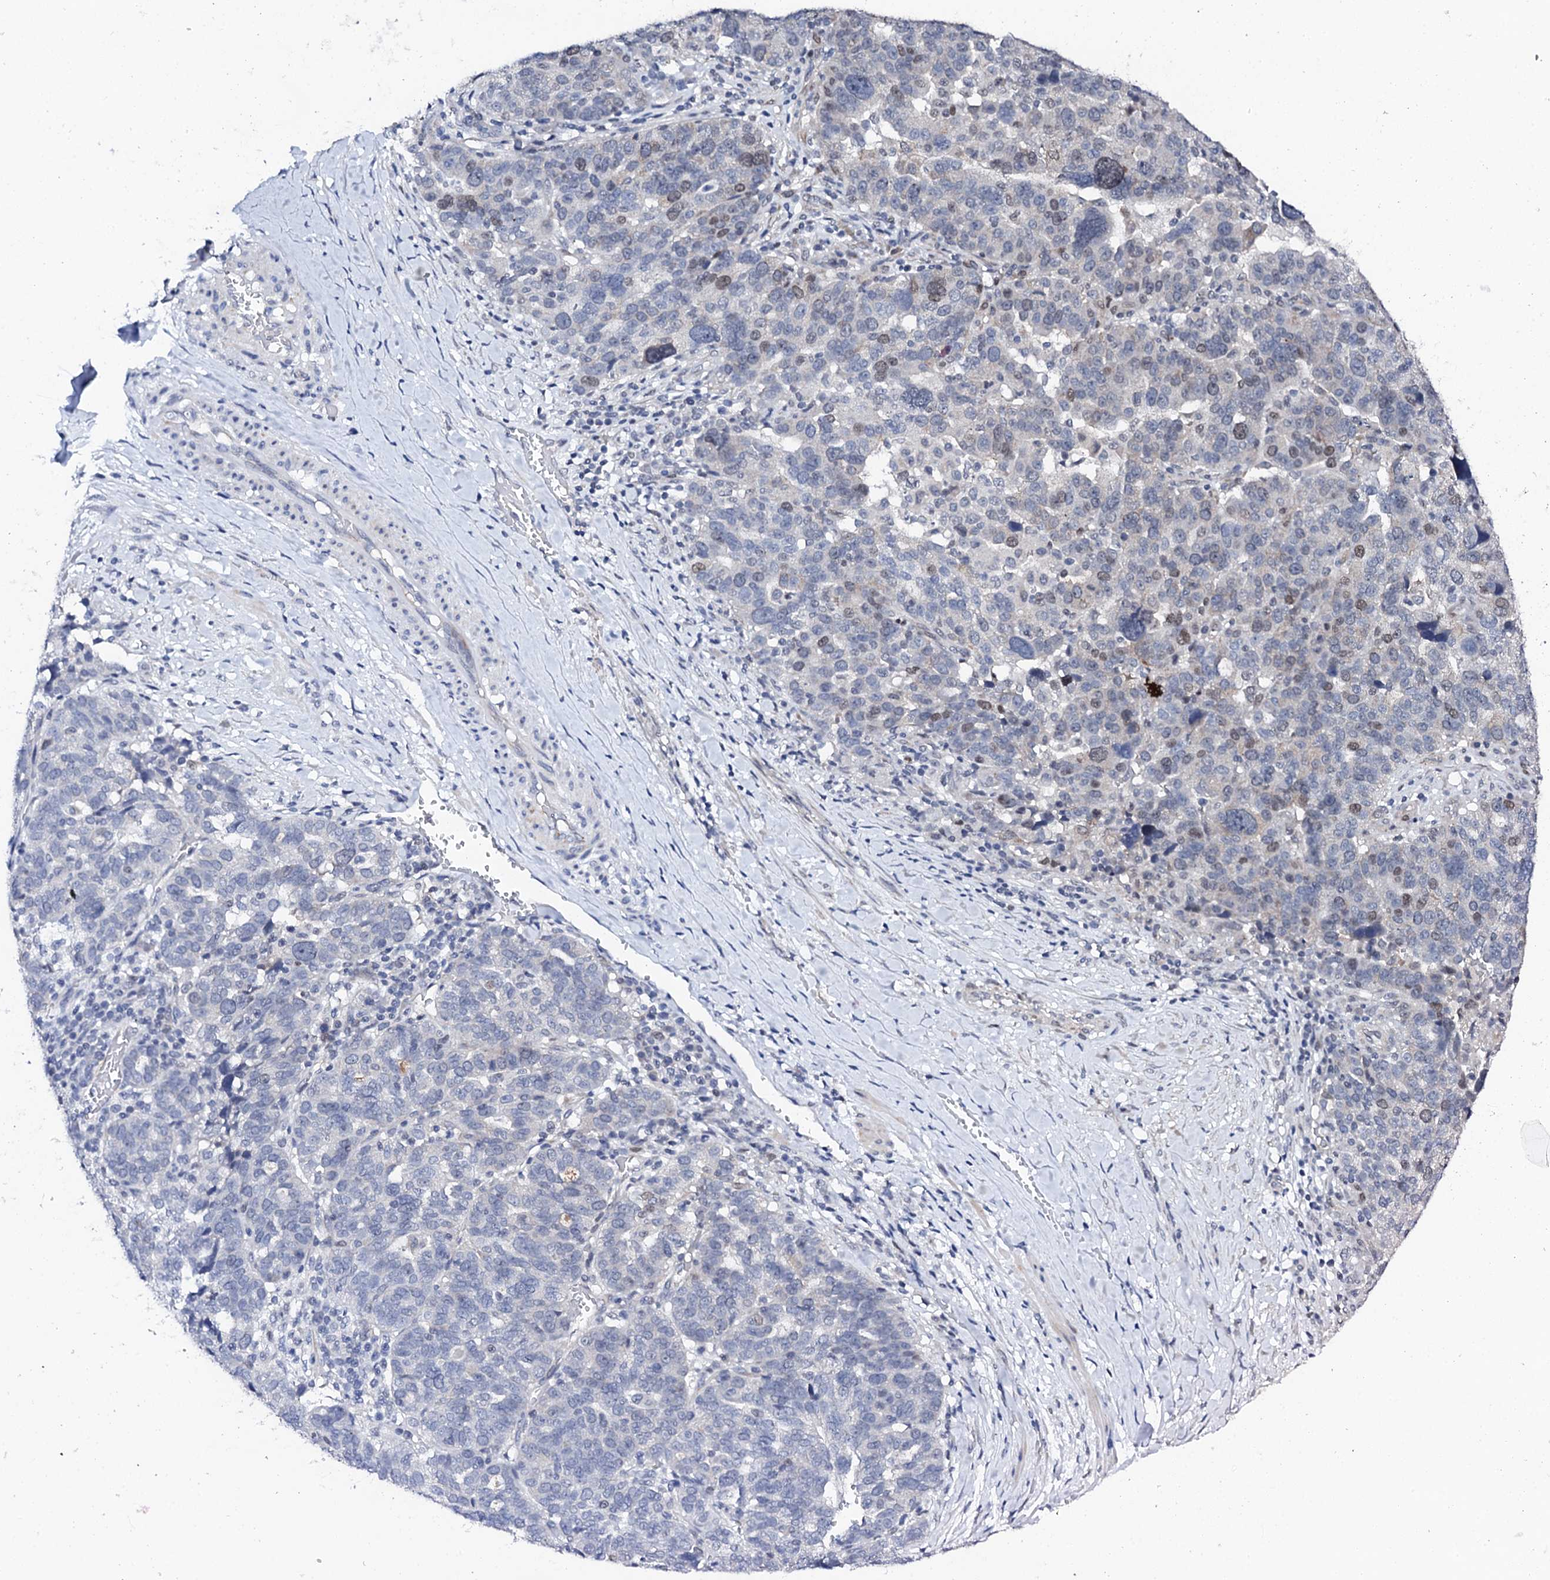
{"staining": {"intensity": "weak", "quantity": "<25%", "location": "nuclear"}, "tissue": "ovarian cancer", "cell_type": "Tumor cells", "image_type": "cancer", "snomed": [{"axis": "morphology", "description": "Cystadenocarcinoma, serous, NOS"}, {"axis": "topography", "description": "Ovary"}], "caption": "The immunohistochemistry (IHC) histopathology image has no significant staining in tumor cells of ovarian serous cystadenocarcinoma tissue.", "gene": "FAM111A", "patient": {"sex": "female", "age": 59}}